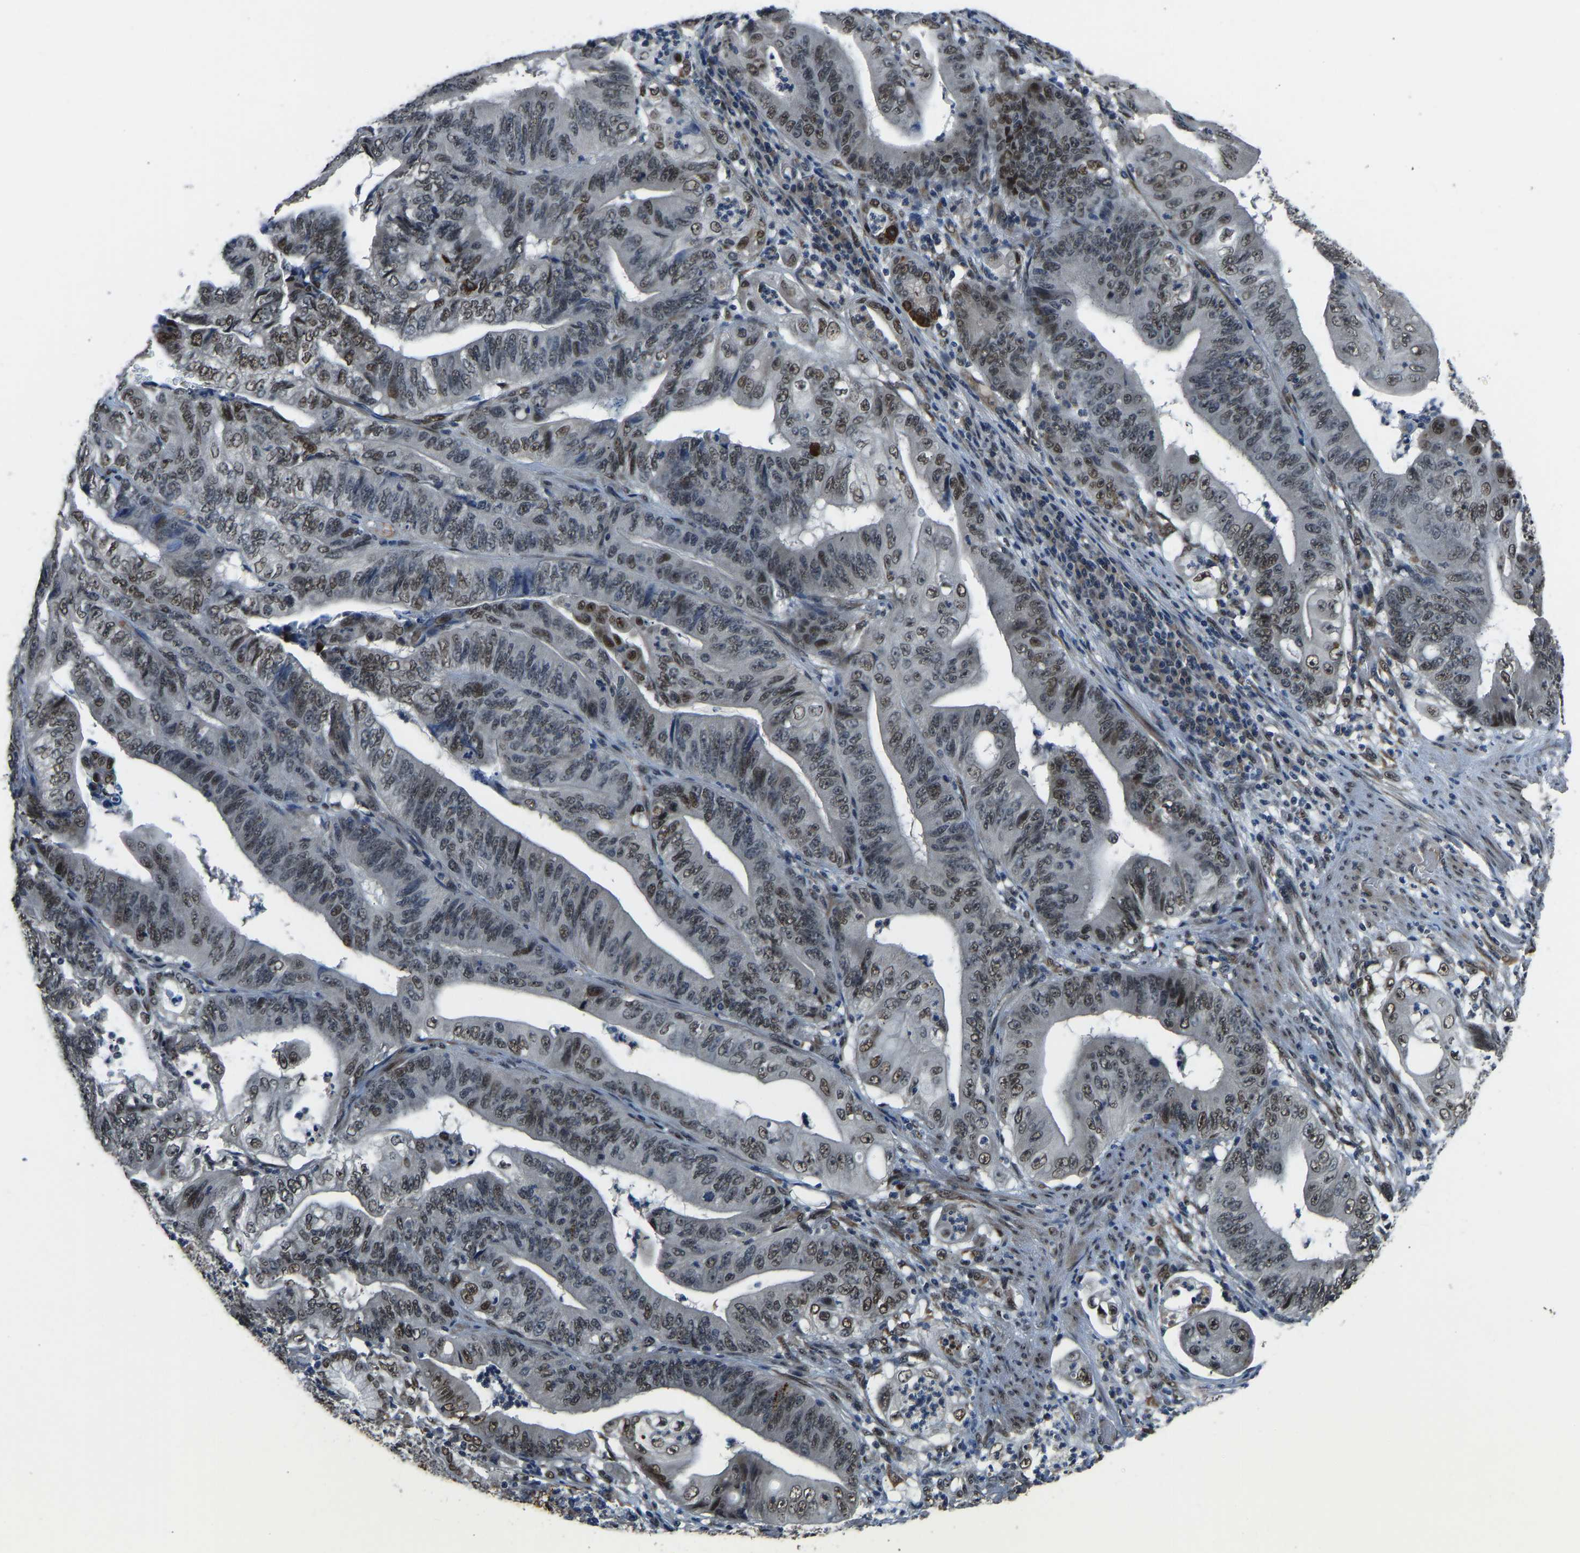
{"staining": {"intensity": "moderate", "quantity": "25%-75%", "location": "nuclear"}, "tissue": "stomach cancer", "cell_type": "Tumor cells", "image_type": "cancer", "snomed": [{"axis": "morphology", "description": "Adenocarcinoma, NOS"}, {"axis": "topography", "description": "Stomach"}], "caption": "Immunohistochemical staining of human stomach cancer (adenocarcinoma) reveals medium levels of moderate nuclear protein expression in about 25%-75% of tumor cells. The staining was performed using DAB (3,3'-diaminobenzidine) to visualize the protein expression in brown, while the nuclei were stained in blue with hematoxylin (Magnification: 20x).", "gene": "FOS", "patient": {"sex": "female", "age": 73}}